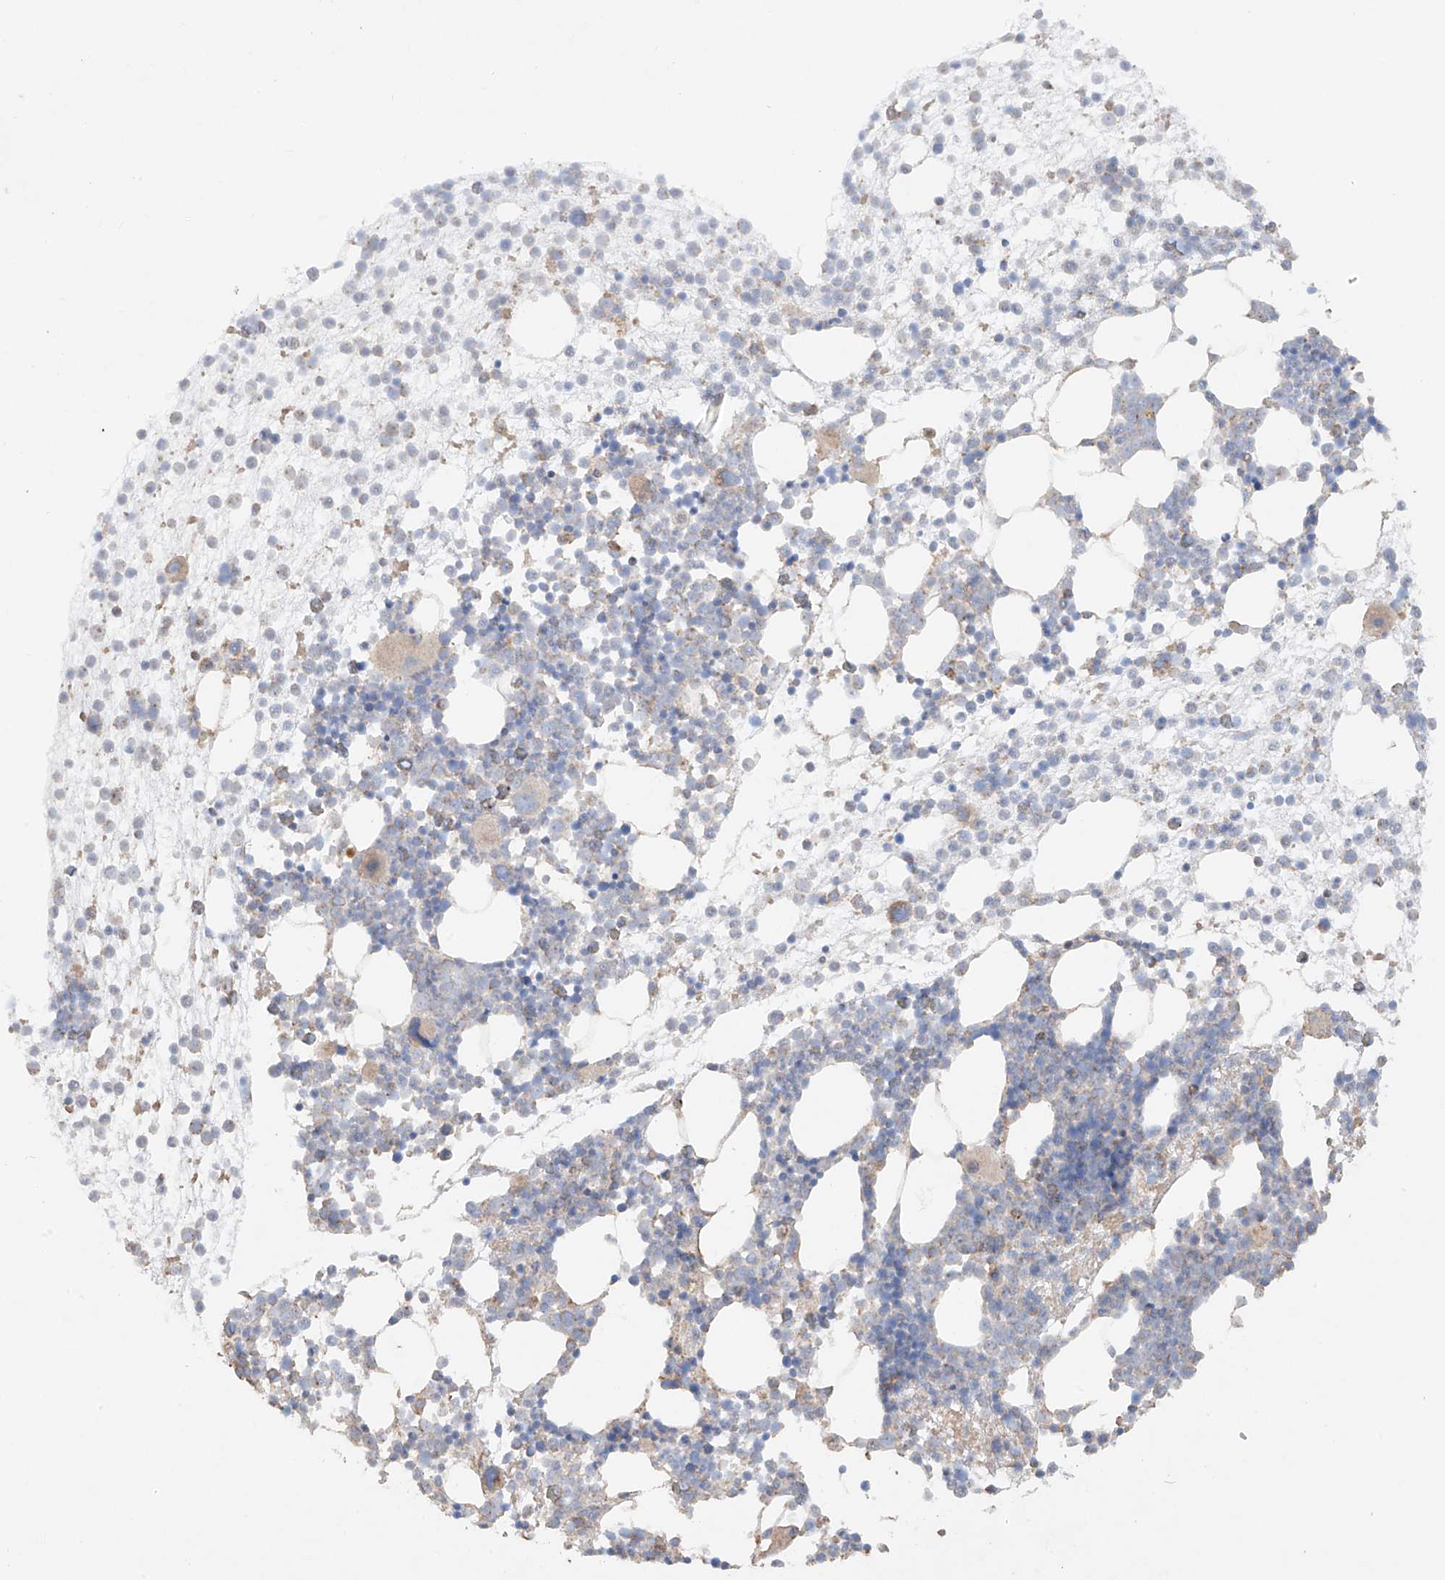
{"staining": {"intensity": "moderate", "quantity": "<25%", "location": "cytoplasmic/membranous"}, "tissue": "bone marrow", "cell_type": "Hematopoietic cells", "image_type": "normal", "snomed": [{"axis": "morphology", "description": "Normal tissue, NOS"}, {"axis": "topography", "description": "Bone marrow"}], "caption": "This is an image of immunohistochemistry (IHC) staining of unremarkable bone marrow, which shows moderate positivity in the cytoplasmic/membranous of hematopoietic cells.", "gene": "COLGALT2", "patient": {"sex": "male", "age": 54}}